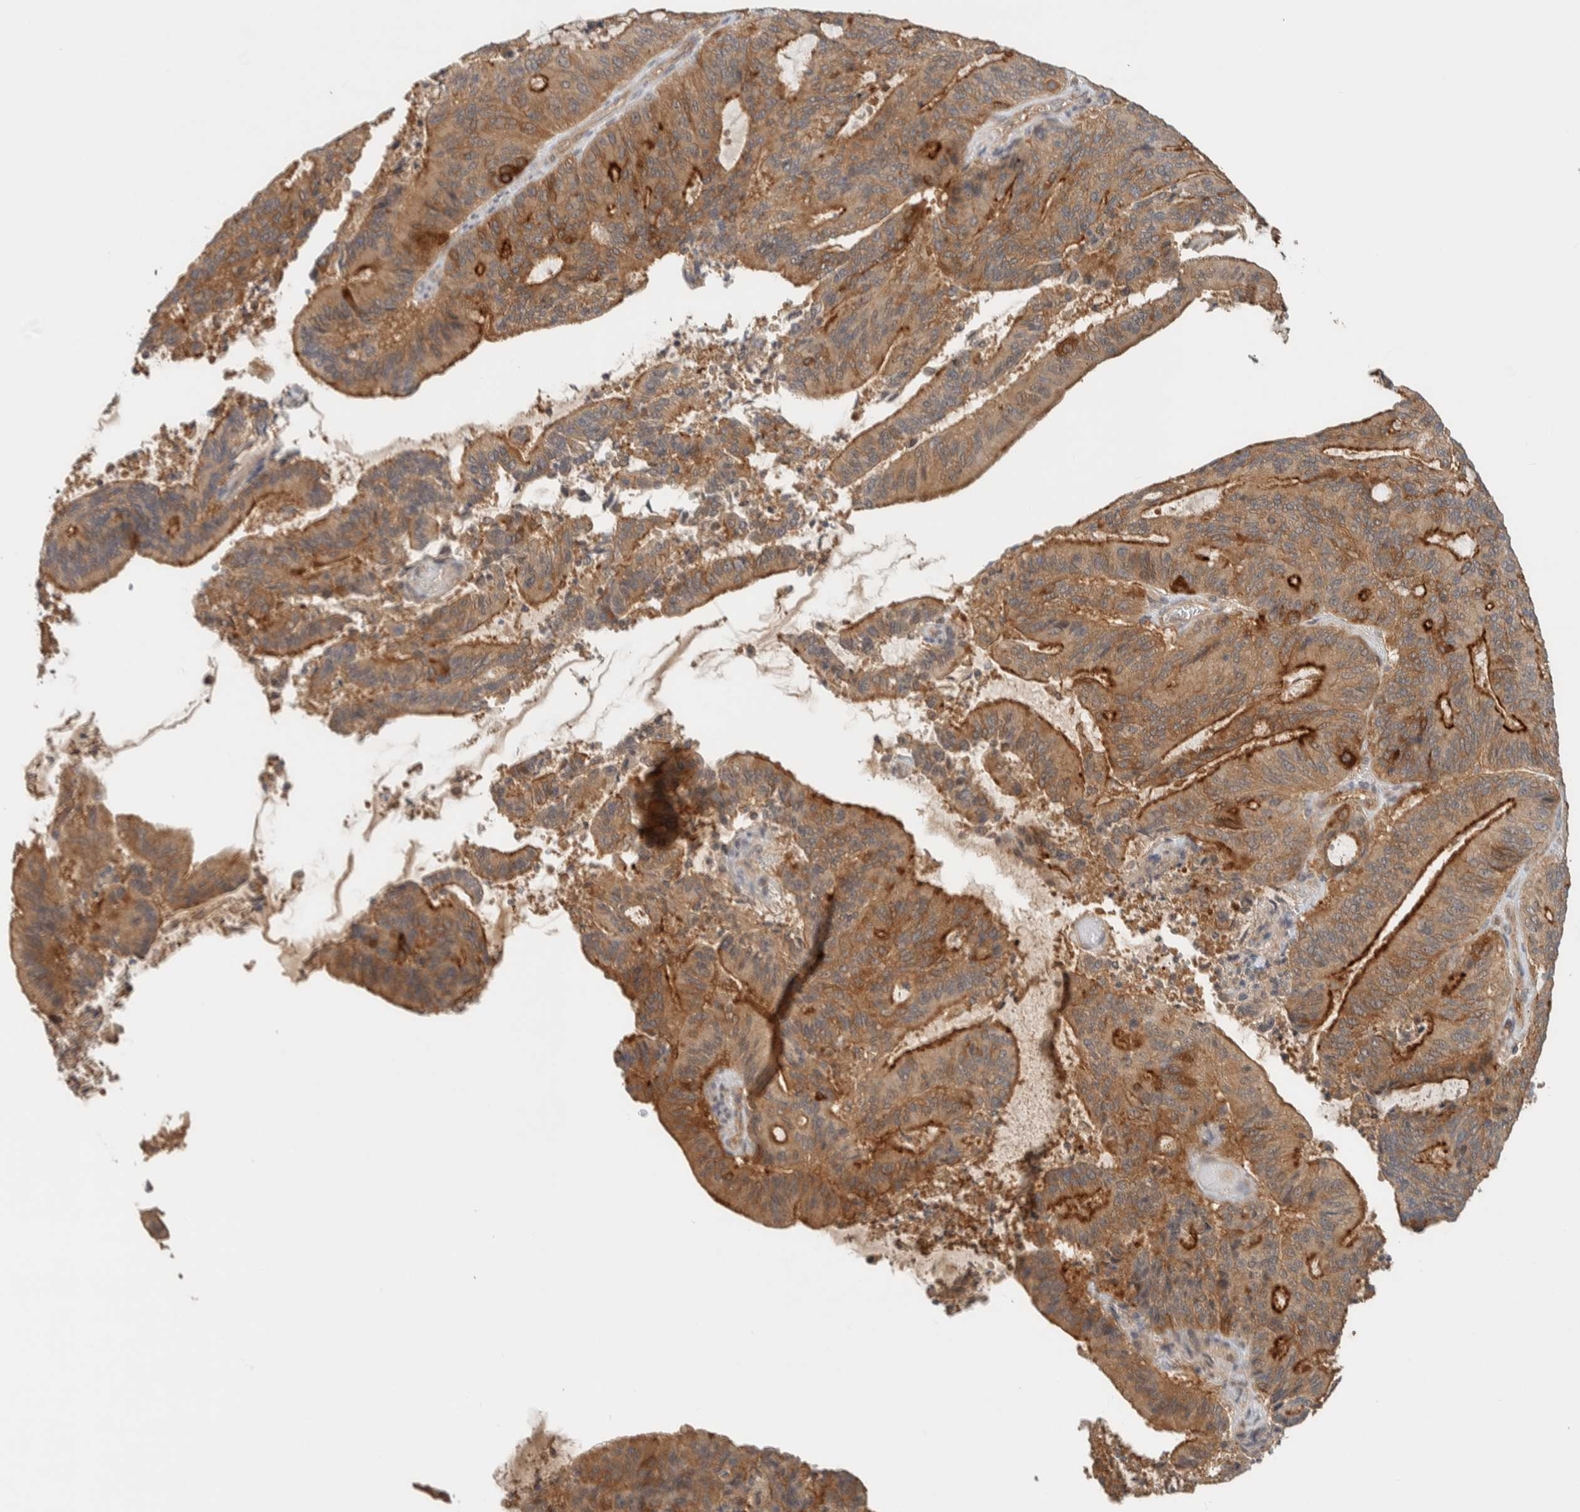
{"staining": {"intensity": "strong", "quantity": ">75%", "location": "cytoplasmic/membranous"}, "tissue": "liver cancer", "cell_type": "Tumor cells", "image_type": "cancer", "snomed": [{"axis": "morphology", "description": "Normal tissue, NOS"}, {"axis": "morphology", "description": "Cholangiocarcinoma"}, {"axis": "topography", "description": "Liver"}, {"axis": "topography", "description": "Peripheral nerve tissue"}], "caption": "This micrograph demonstrates immunohistochemistry (IHC) staining of human liver cancer (cholangiocarcinoma), with high strong cytoplasmic/membranous expression in approximately >75% of tumor cells.", "gene": "RAB11FIP1", "patient": {"sex": "female", "age": 73}}